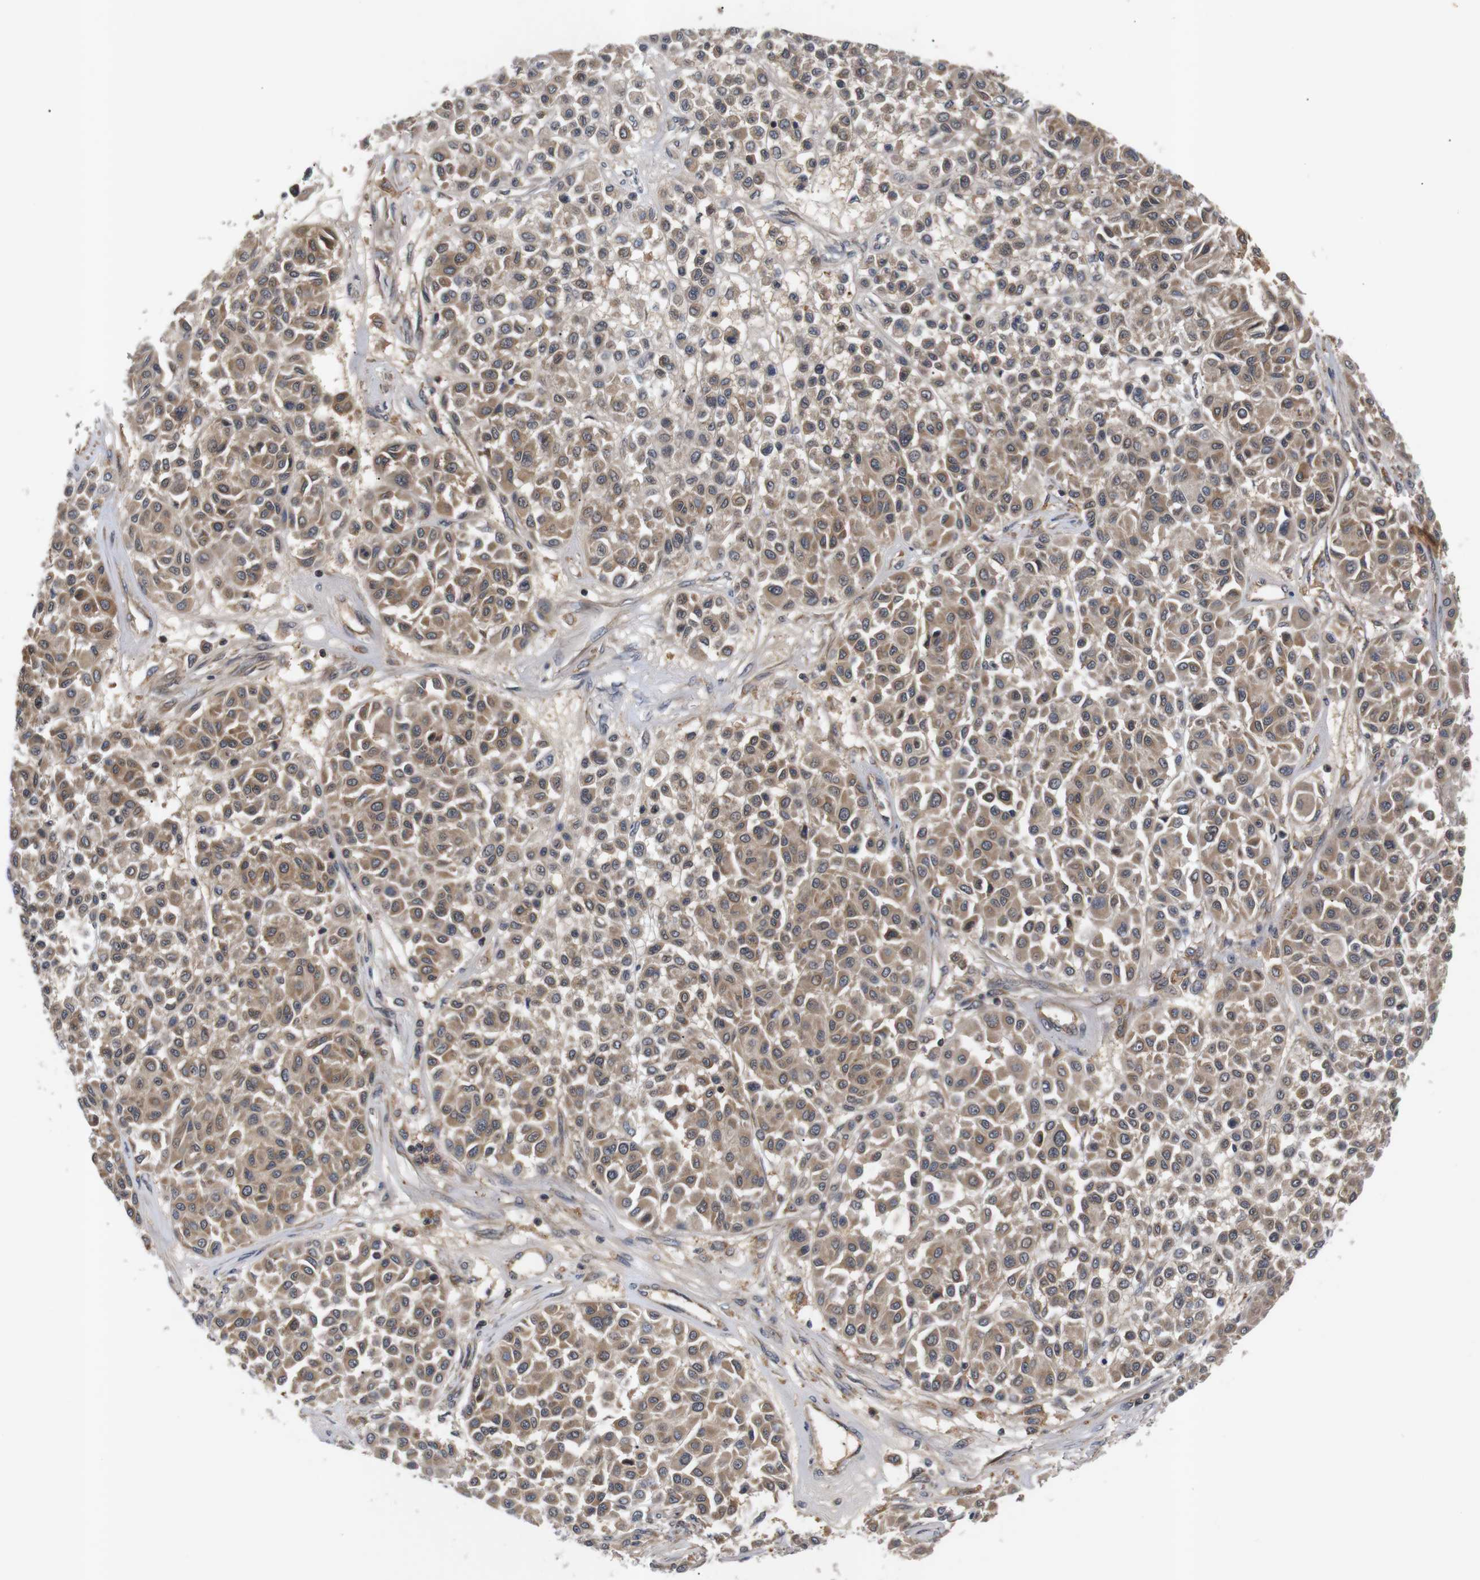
{"staining": {"intensity": "moderate", "quantity": ">75%", "location": "cytoplasmic/membranous"}, "tissue": "melanoma", "cell_type": "Tumor cells", "image_type": "cancer", "snomed": [{"axis": "morphology", "description": "Malignant melanoma, Metastatic site"}, {"axis": "topography", "description": "Soft tissue"}], "caption": "Protein staining of melanoma tissue shows moderate cytoplasmic/membranous staining in approximately >75% of tumor cells. (Stains: DAB in brown, nuclei in blue, Microscopy: brightfield microscopy at high magnification).", "gene": "RIPK1", "patient": {"sex": "male", "age": 41}}